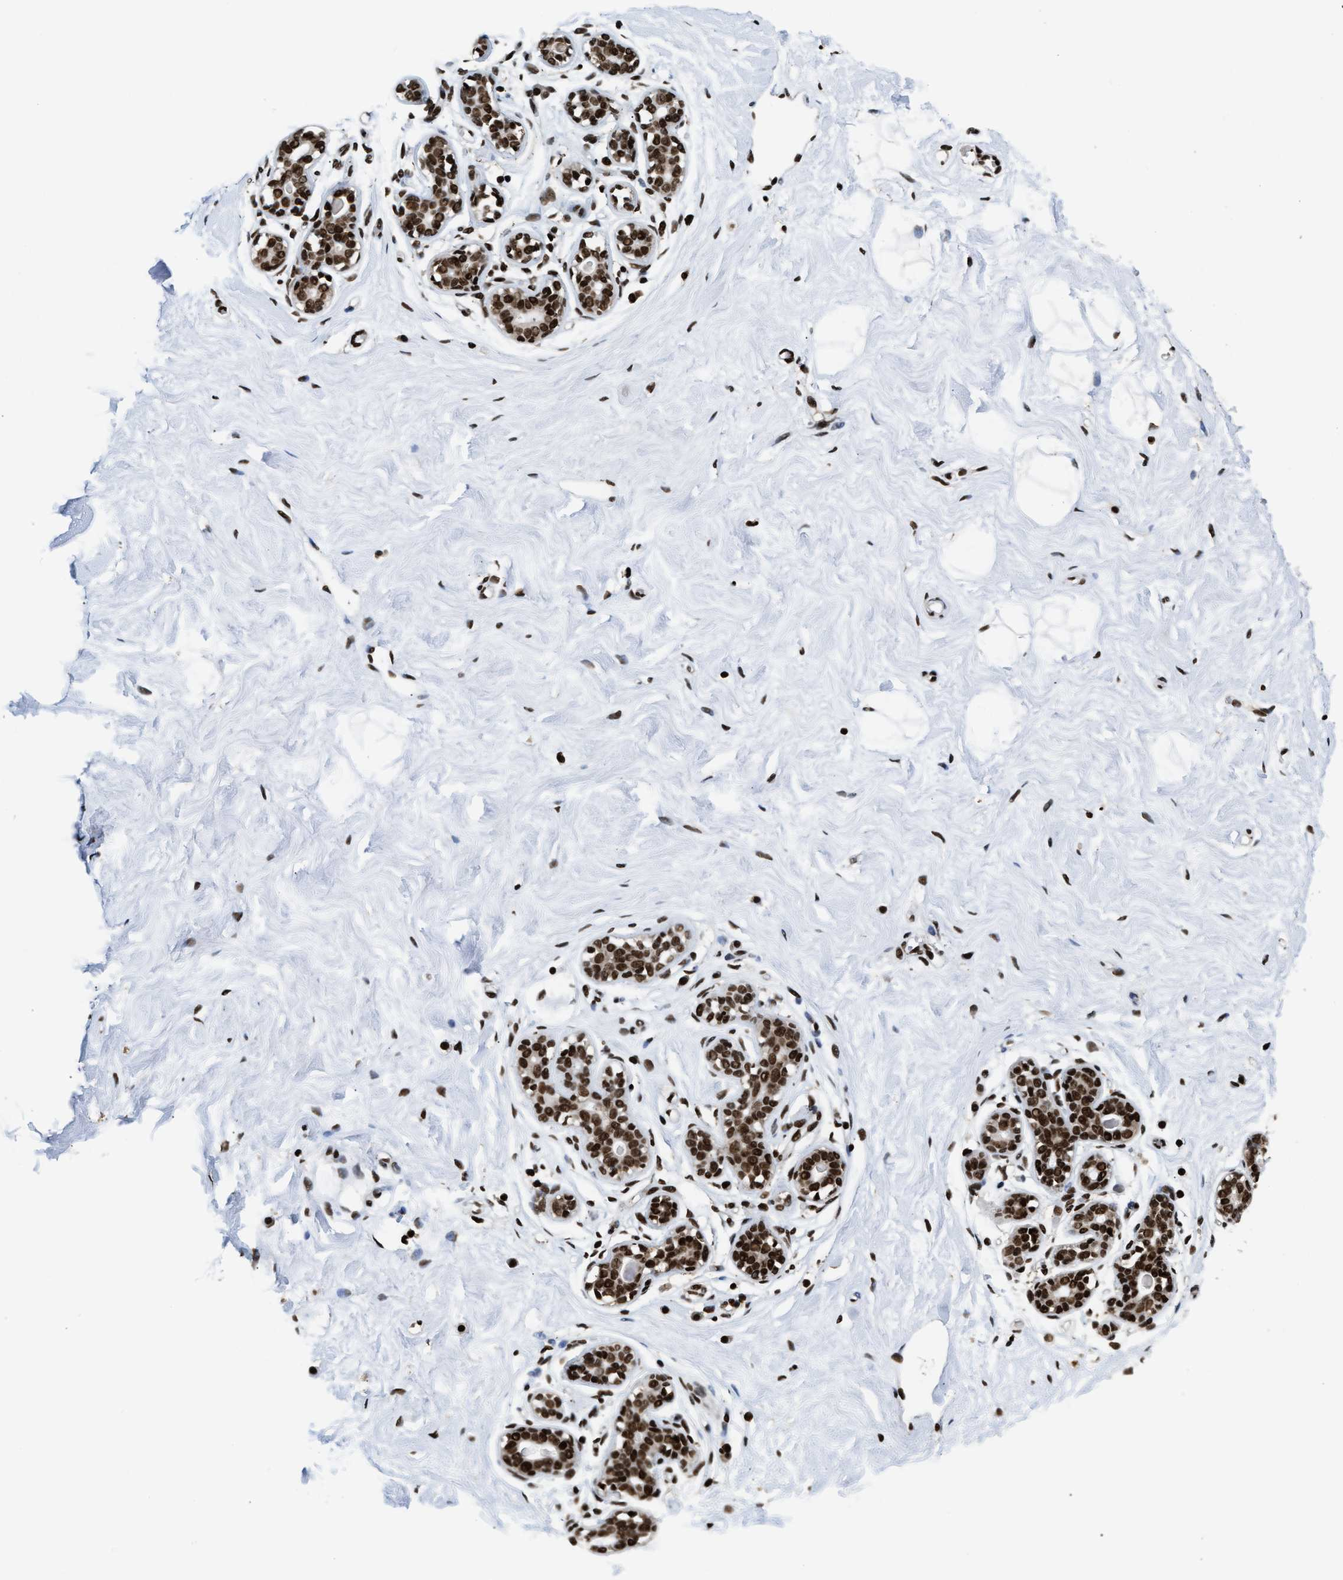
{"staining": {"intensity": "strong", "quantity": ">75%", "location": "nuclear"}, "tissue": "breast", "cell_type": "Adipocytes", "image_type": "normal", "snomed": [{"axis": "morphology", "description": "Normal tissue, NOS"}, {"axis": "topography", "description": "Breast"}], "caption": "An image showing strong nuclear positivity in about >75% of adipocytes in unremarkable breast, as visualized by brown immunohistochemical staining.", "gene": "RAD21", "patient": {"sex": "female", "age": 23}}